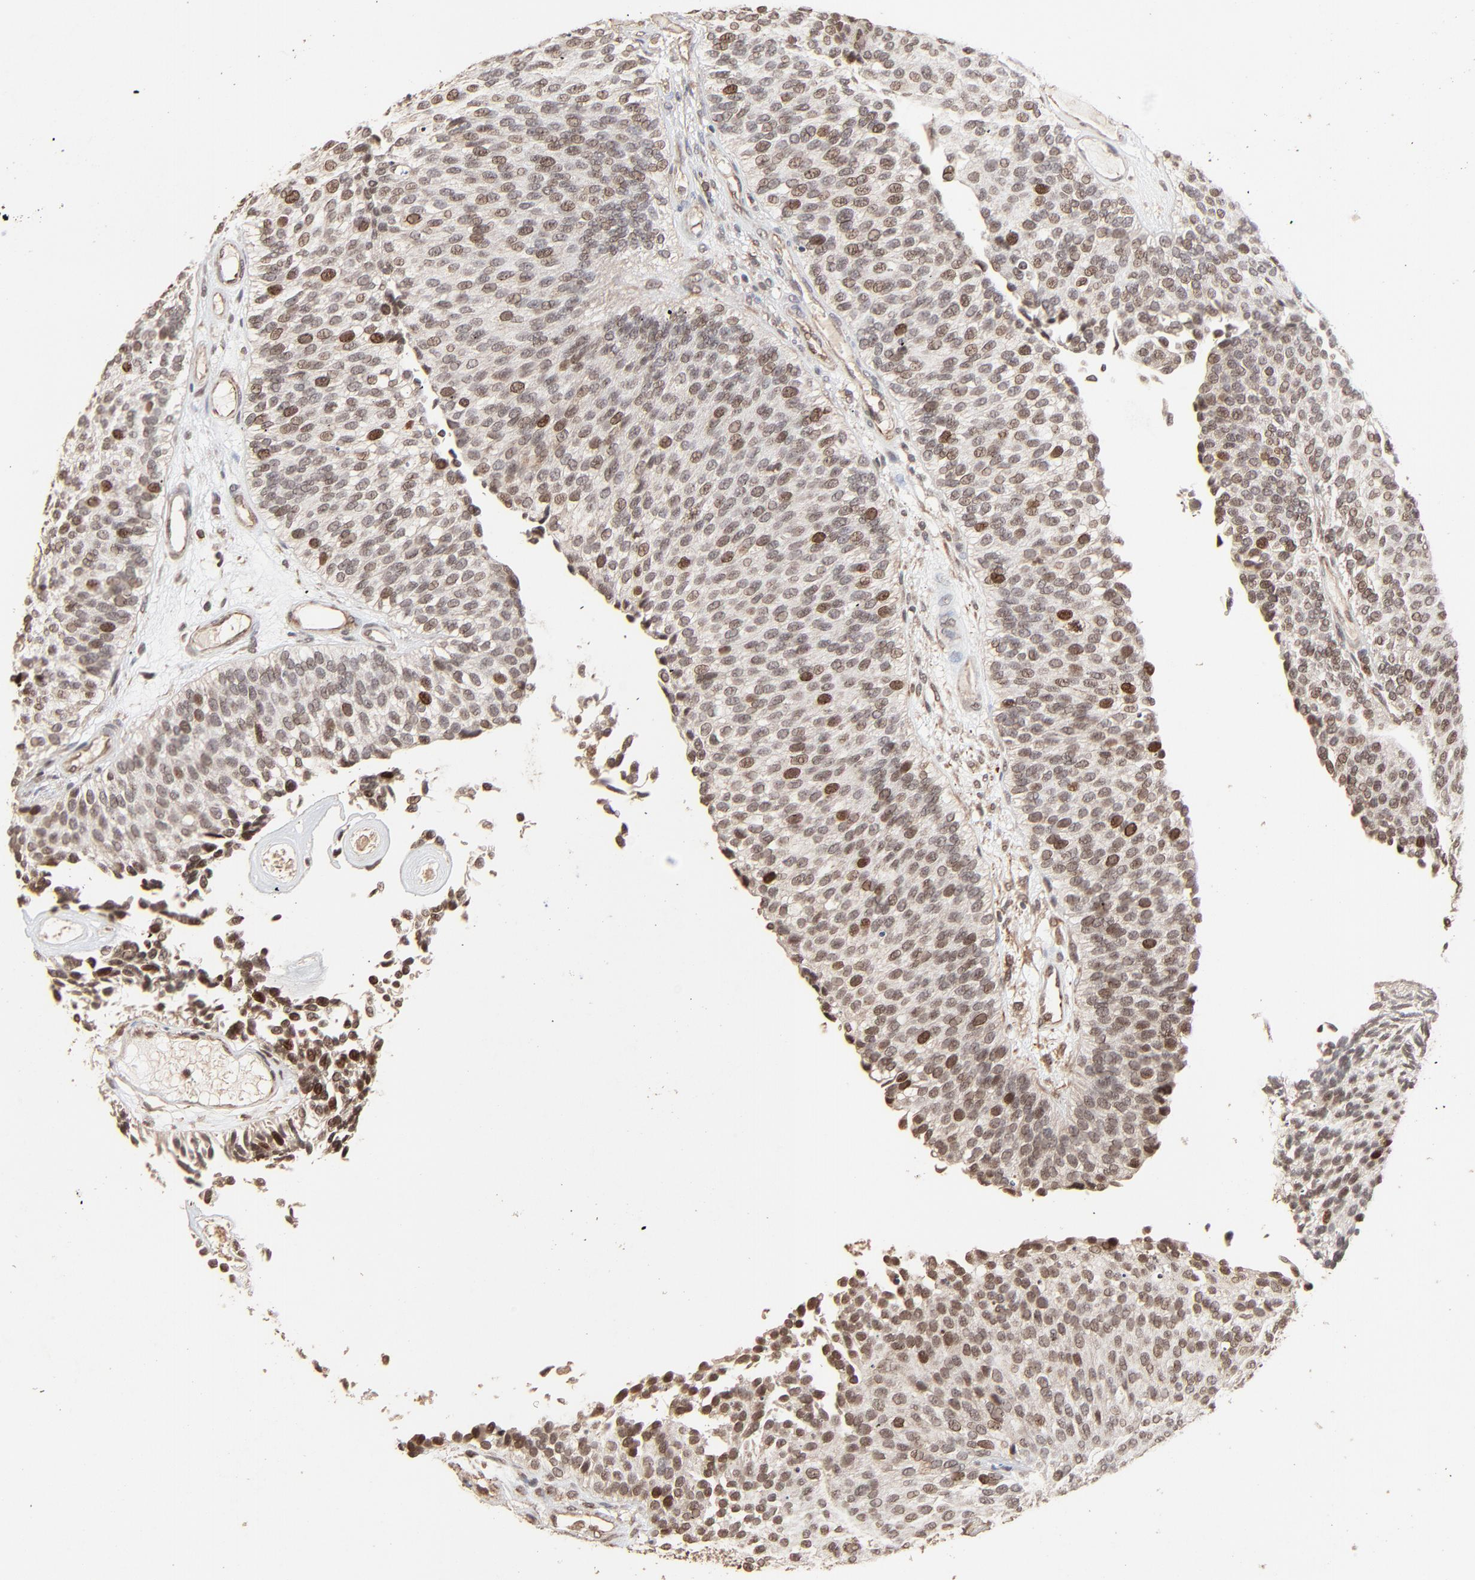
{"staining": {"intensity": "strong", "quantity": "25%-75%", "location": "nuclear"}, "tissue": "urothelial cancer", "cell_type": "Tumor cells", "image_type": "cancer", "snomed": [{"axis": "morphology", "description": "Urothelial carcinoma, Low grade"}, {"axis": "topography", "description": "Urinary bladder"}], "caption": "This is an image of immunohistochemistry staining of urothelial carcinoma (low-grade), which shows strong staining in the nuclear of tumor cells.", "gene": "FAM227A", "patient": {"sex": "male", "age": 84}}